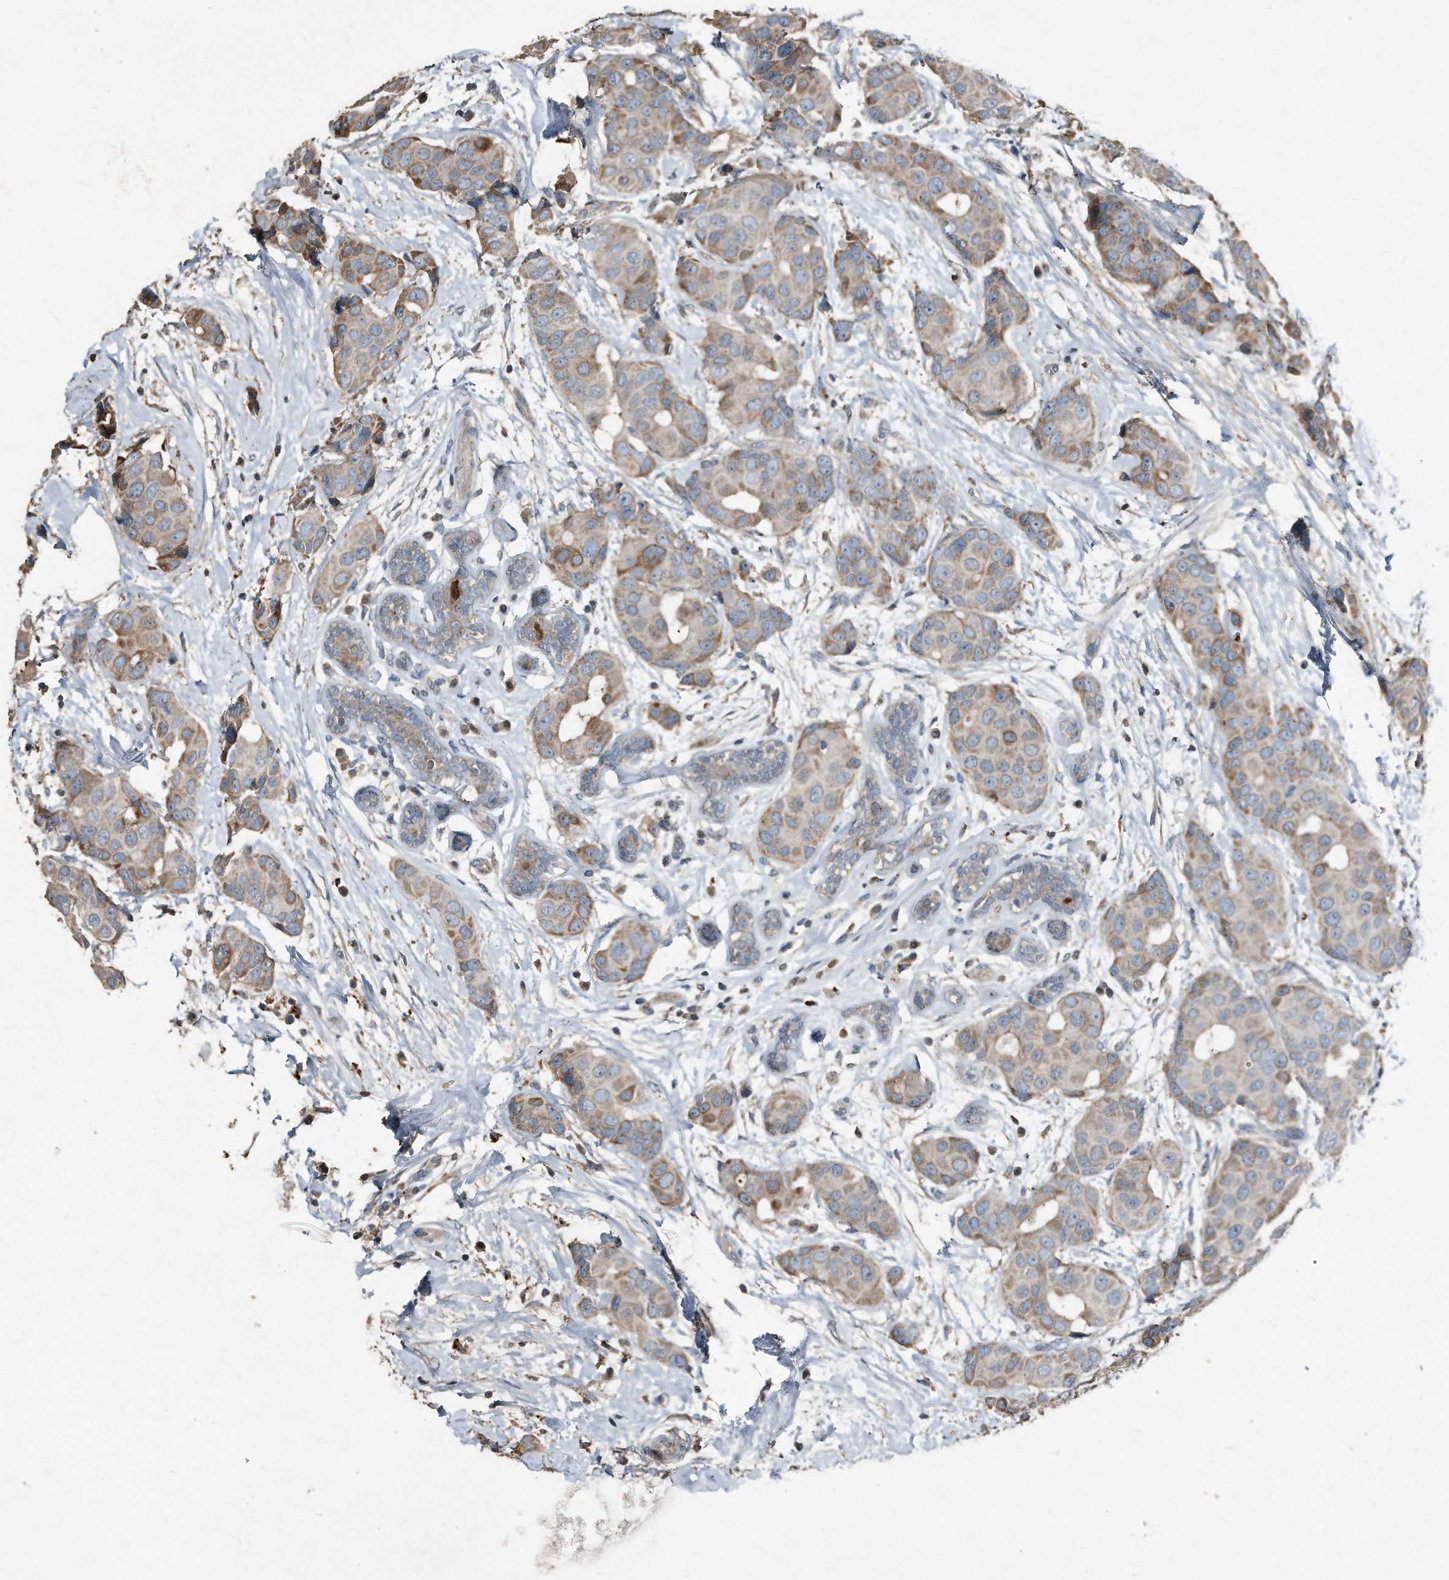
{"staining": {"intensity": "moderate", "quantity": "<25%", "location": "cytoplasmic/membranous"}, "tissue": "breast cancer", "cell_type": "Tumor cells", "image_type": "cancer", "snomed": [{"axis": "morphology", "description": "Normal tissue, NOS"}, {"axis": "morphology", "description": "Duct carcinoma"}, {"axis": "topography", "description": "Breast"}], "caption": "Approximately <25% of tumor cells in breast invasive ductal carcinoma show moderate cytoplasmic/membranous protein staining as visualized by brown immunohistochemical staining.", "gene": "C9", "patient": {"sex": "female", "age": 39}}